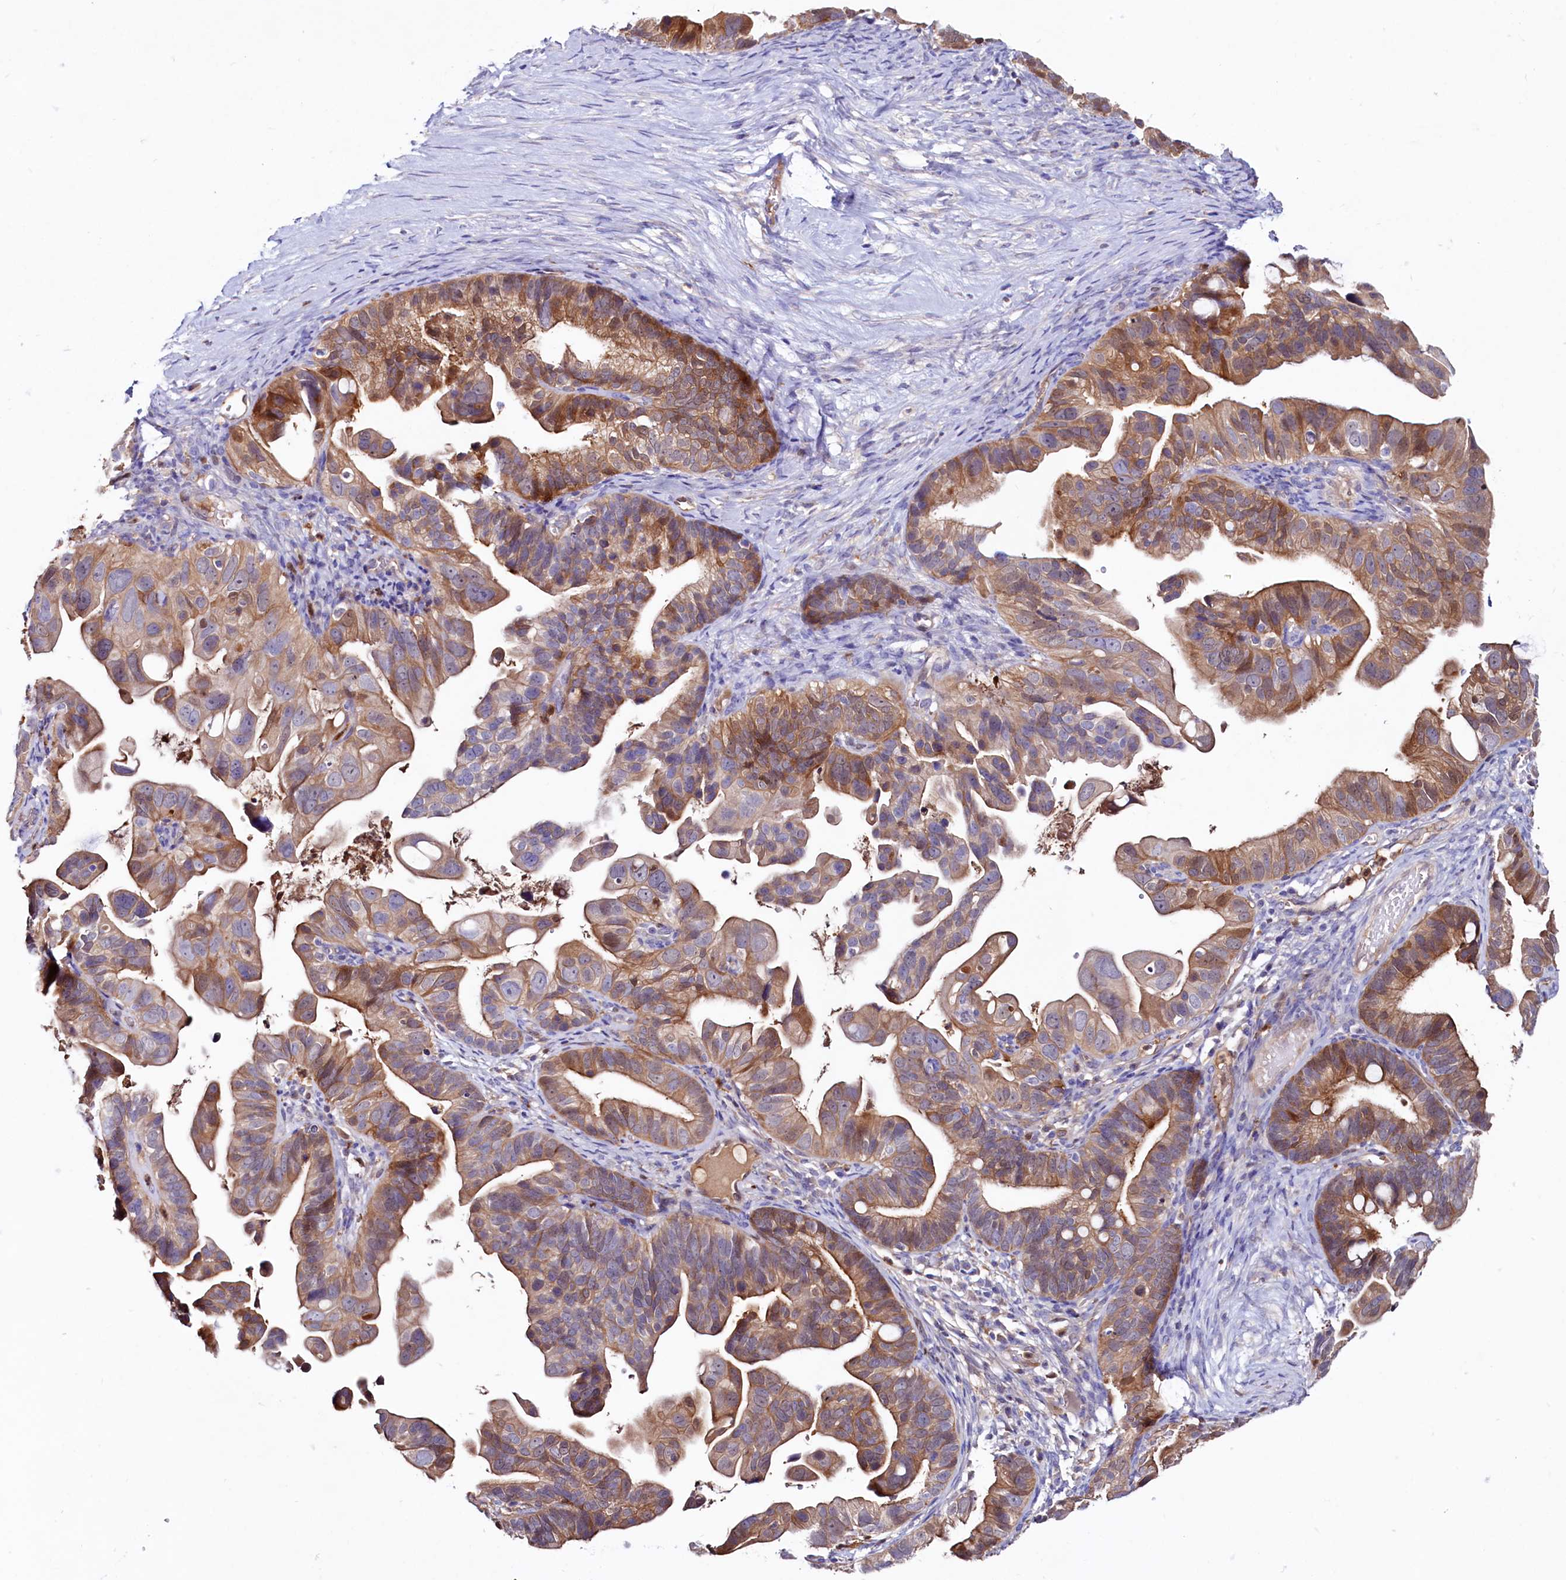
{"staining": {"intensity": "moderate", "quantity": ">75%", "location": "cytoplasmic/membranous,nuclear"}, "tissue": "ovarian cancer", "cell_type": "Tumor cells", "image_type": "cancer", "snomed": [{"axis": "morphology", "description": "Cystadenocarcinoma, serous, NOS"}, {"axis": "topography", "description": "Ovary"}], "caption": "Immunohistochemistry image of human ovarian cancer (serous cystadenocarcinoma) stained for a protein (brown), which demonstrates medium levels of moderate cytoplasmic/membranous and nuclear staining in approximately >75% of tumor cells.", "gene": "IL17RD", "patient": {"sex": "female", "age": 56}}